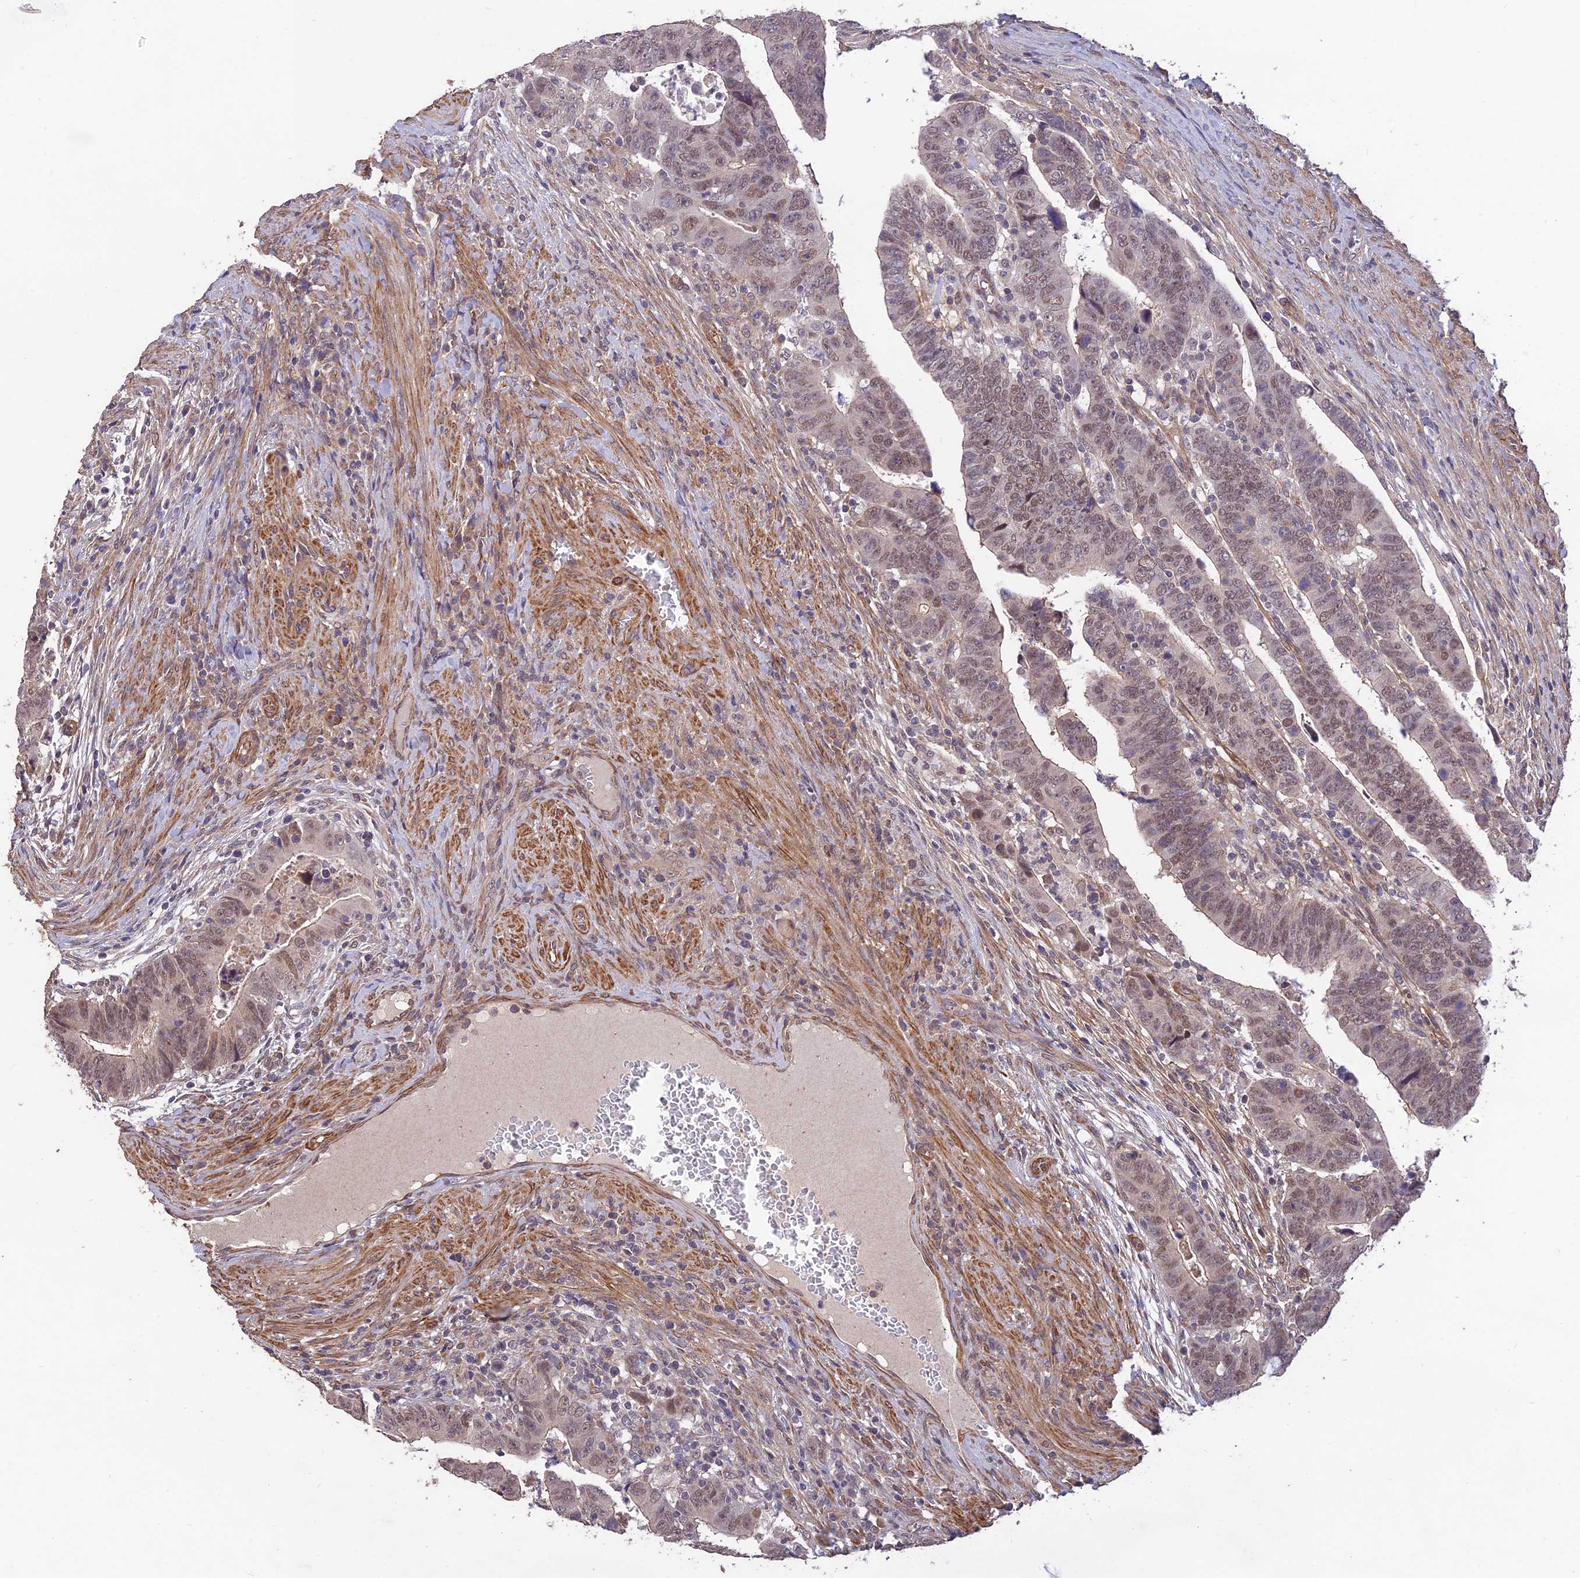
{"staining": {"intensity": "weak", "quantity": "25%-75%", "location": "nuclear"}, "tissue": "colorectal cancer", "cell_type": "Tumor cells", "image_type": "cancer", "snomed": [{"axis": "morphology", "description": "Normal tissue, NOS"}, {"axis": "morphology", "description": "Adenocarcinoma, NOS"}, {"axis": "topography", "description": "Rectum"}], "caption": "Adenocarcinoma (colorectal) tissue reveals weak nuclear expression in approximately 25%-75% of tumor cells", "gene": "PAGR1", "patient": {"sex": "female", "age": 65}}